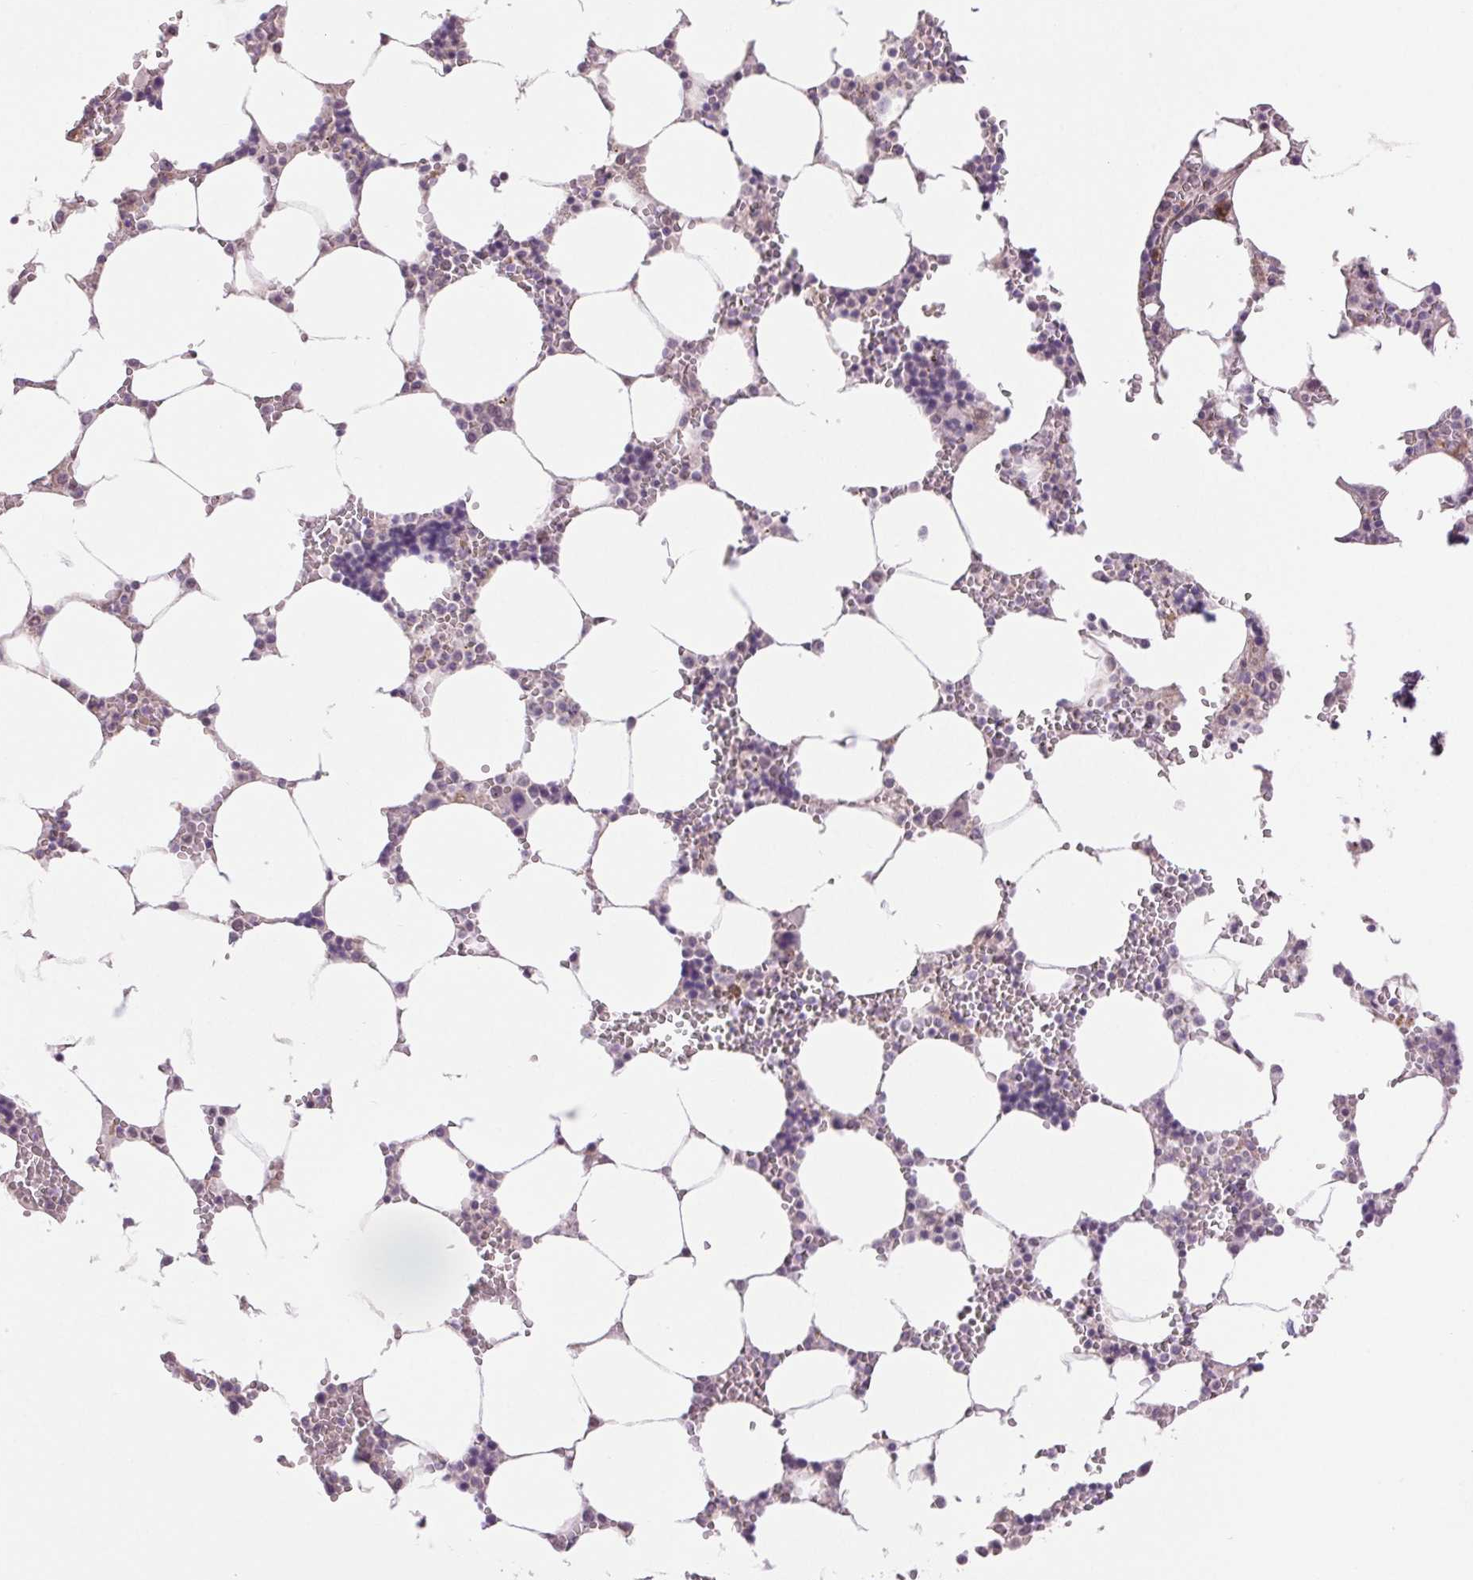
{"staining": {"intensity": "moderate", "quantity": "<25%", "location": "cytoplasmic/membranous"}, "tissue": "bone marrow", "cell_type": "Hematopoietic cells", "image_type": "normal", "snomed": [{"axis": "morphology", "description": "Normal tissue, NOS"}, {"axis": "topography", "description": "Bone marrow"}], "caption": "Immunohistochemistry (DAB) staining of unremarkable human bone marrow exhibits moderate cytoplasmic/membranous protein staining in about <25% of hematopoietic cells.", "gene": "METTL17", "patient": {"sex": "male", "age": 64}}